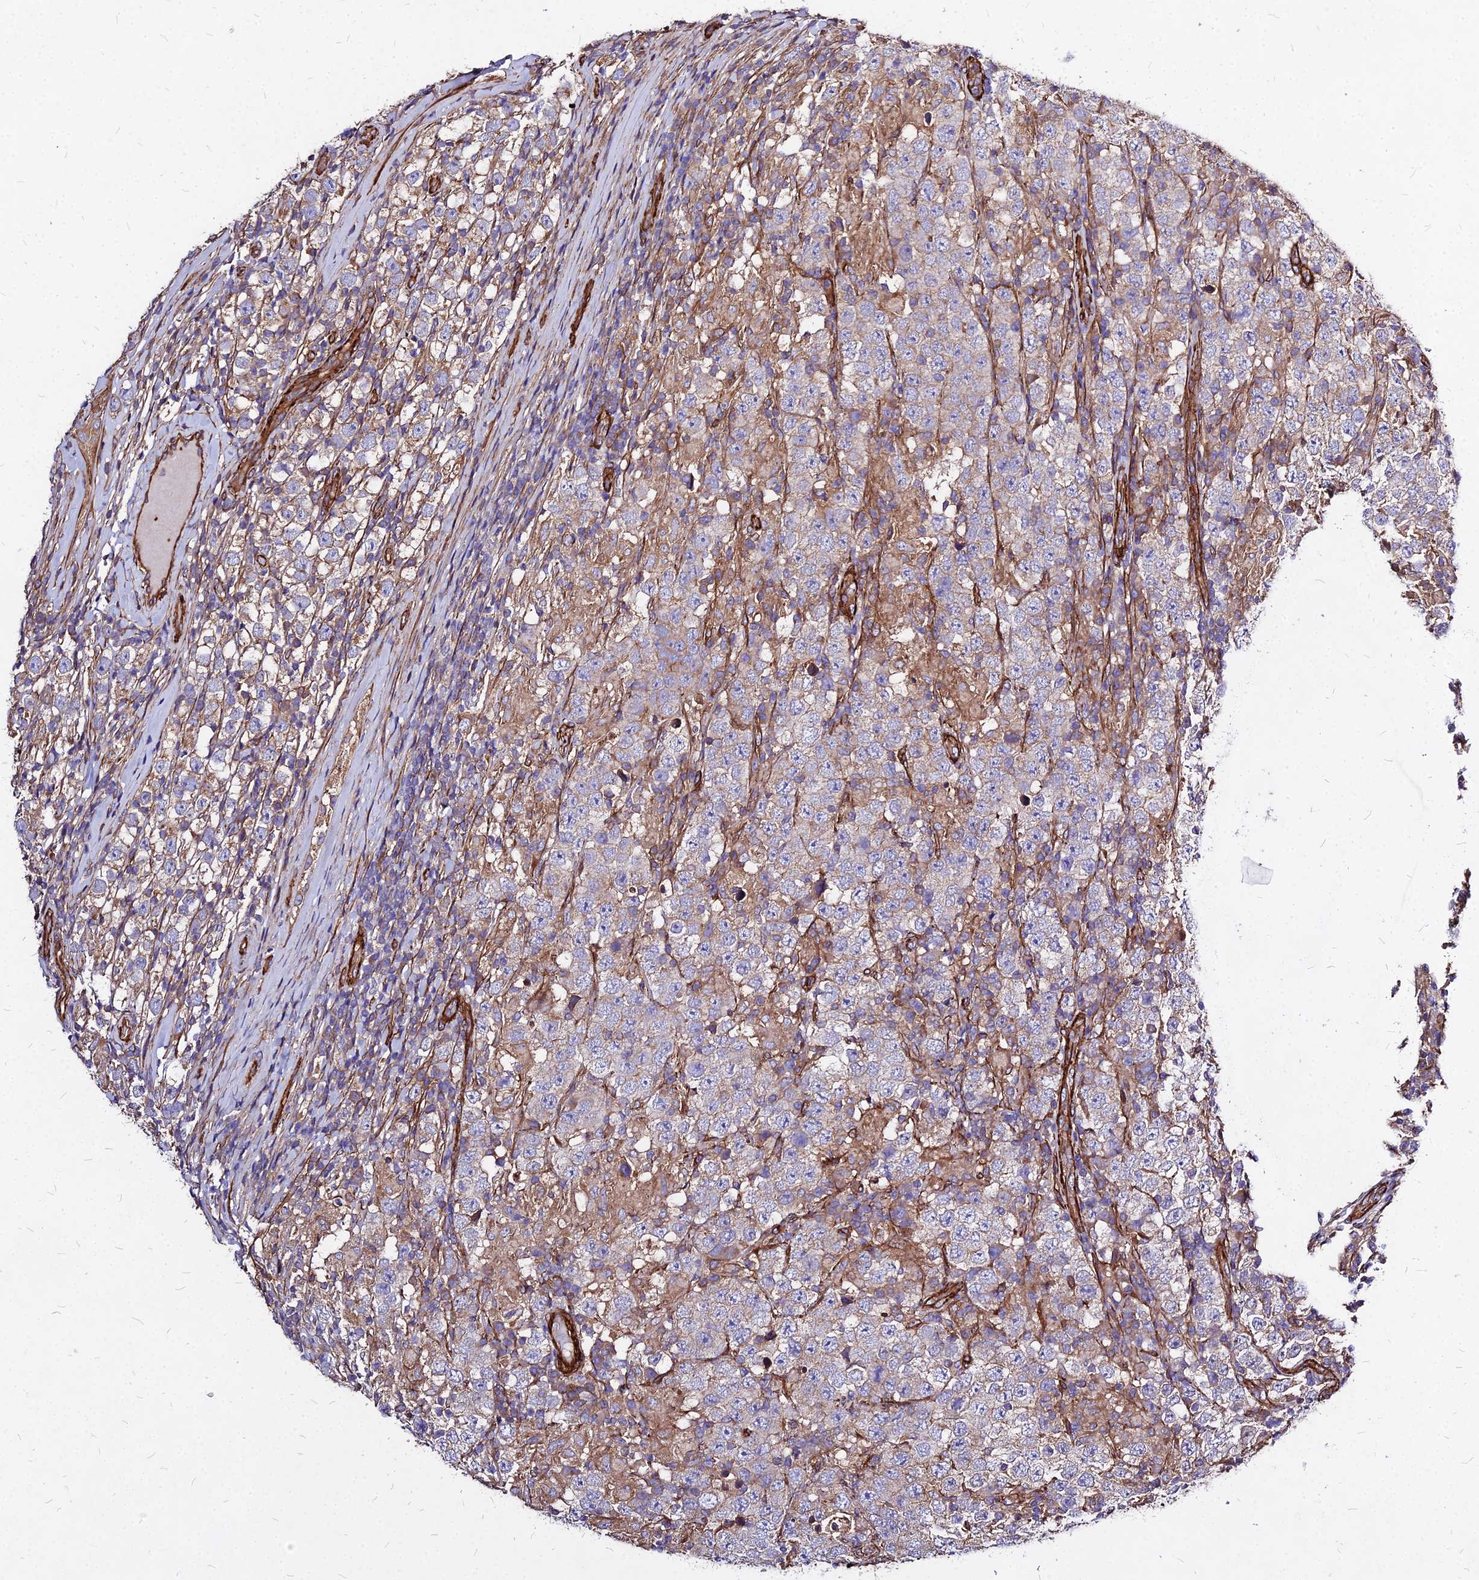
{"staining": {"intensity": "weak", "quantity": "<25%", "location": "cytoplasmic/membranous"}, "tissue": "testis cancer", "cell_type": "Tumor cells", "image_type": "cancer", "snomed": [{"axis": "morphology", "description": "Normal tissue, NOS"}, {"axis": "morphology", "description": "Urothelial carcinoma, High grade"}, {"axis": "morphology", "description": "Seminoma, NOS"}, {"axis": "morphology", "description": "Carcinoma, Embryonal, NOS"}, {"axis": "topography", "description": "Urinary bladder"}, {"axis": "topography", "description": "Testis"}], "caption": "Tumor cells show no significant staining in testis cancer. Nuclei are stained in blue.", "gene": "EFCC1", "patient": {"sex": "male", "age": 41}}